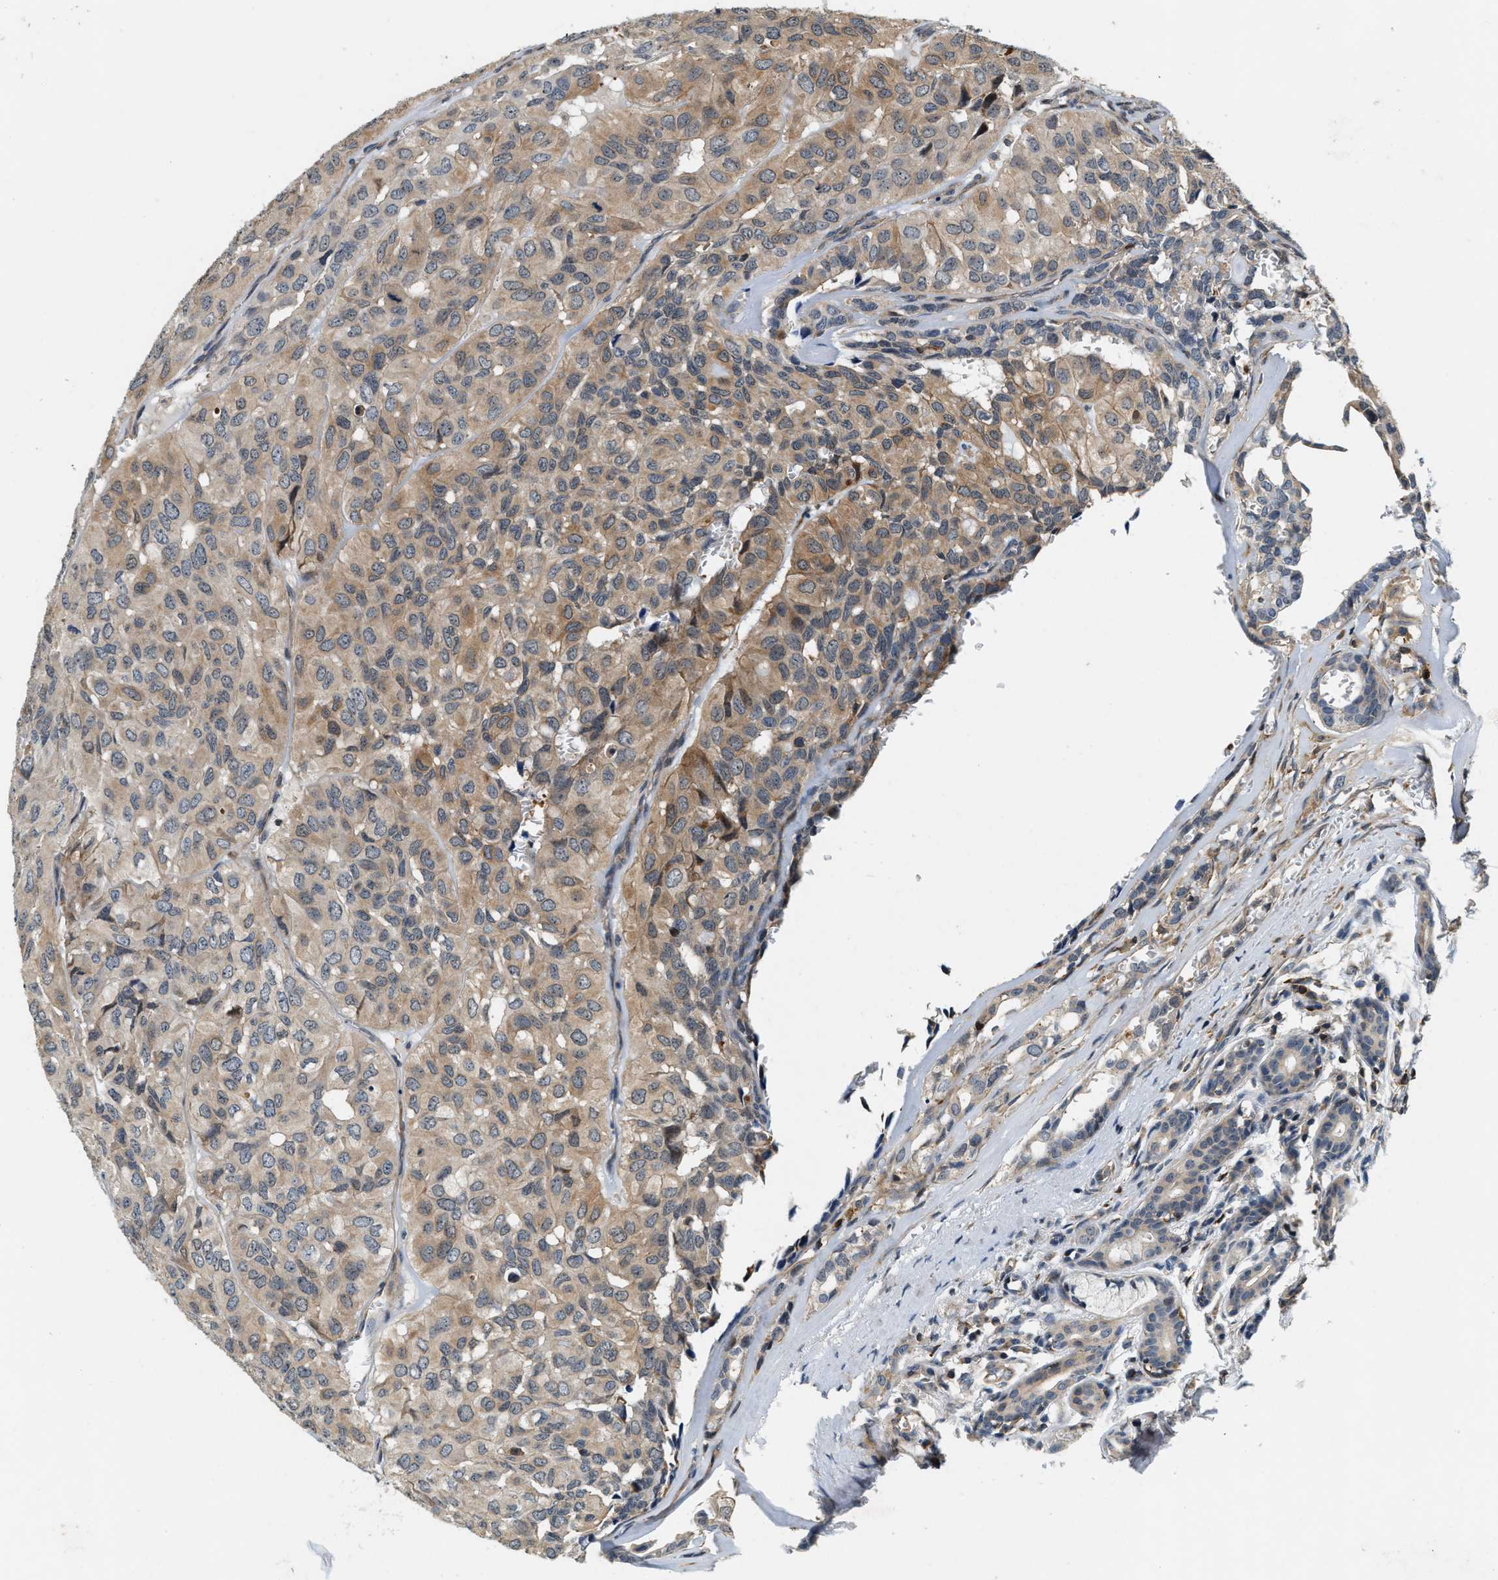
{"staining": {"intensity": "moderate", "quantity": "25%-75%", "location": "cytoplasmic/membranous"}, "tissue": "head and neck cancer", "cell_type": "Tumor cells", "image_type": "cancer", "snomed": [{"axis": "morphology", "description": "Adenocarcinoma, NOS"}, {"axis": "topography", "description": "Salivary gland, NOS"}, {"axis": "topography", "description": "Head-Neck"}], "caption": "Immunohistochemical staining of head and neck adenocarcinoma exhibits medium levels of moderate cytoplasmic/membranous expression in about 25%-75% of tumor cells. (DAB IHC, brown staining for protein, blue staining for nuclei).", "gene": "SAMD9", "patient": {"sex": "female", "age": 76}}